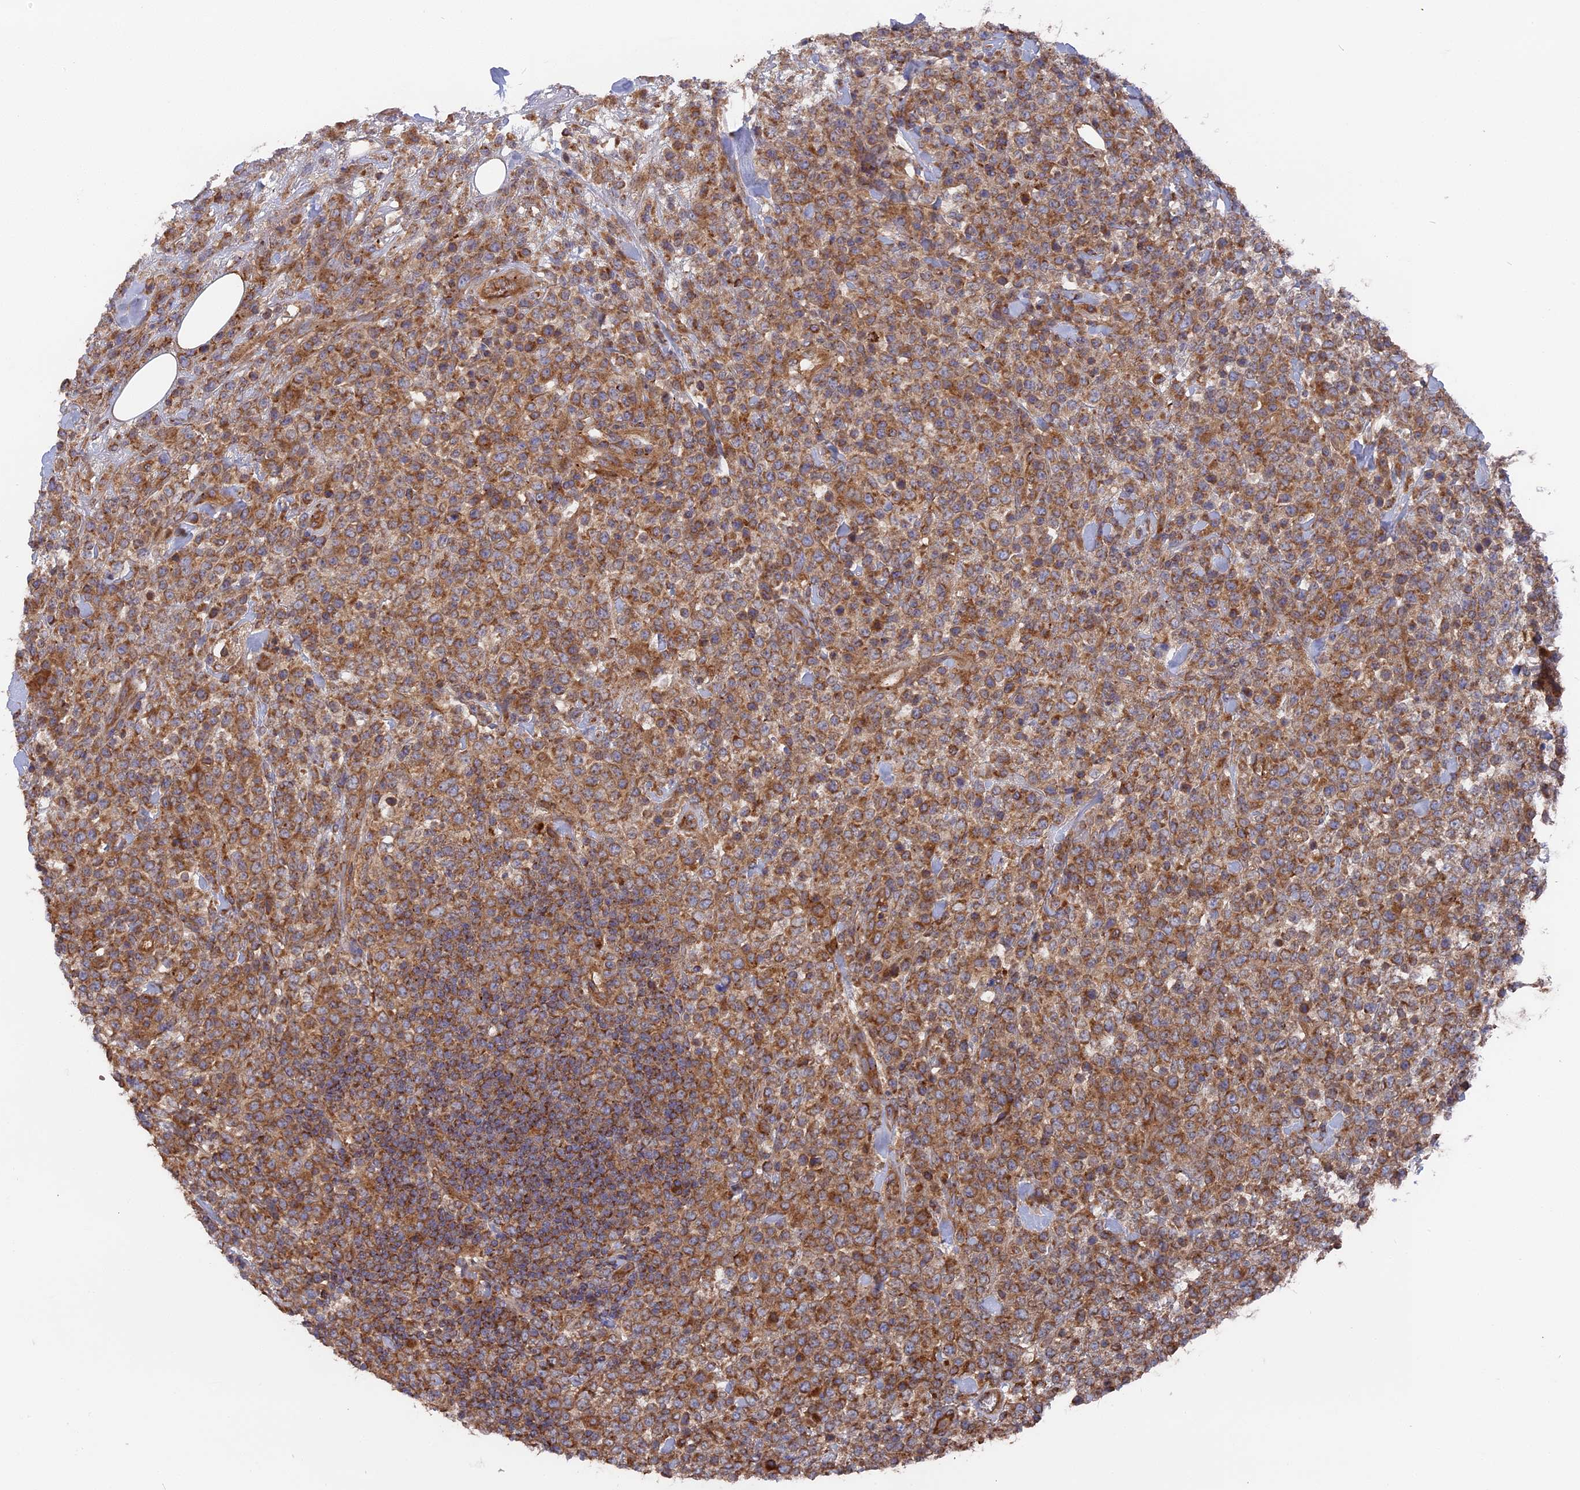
{"staining": {"intensity": "moderate", "quantity": ">75%", "location": "cytoplasmic/membranous"}, "tissue": "lymphoma", "cell_type": "Tumor cells", "image_type": "cancer", "snomed": [{"axis": "morphology", "description": "Malignant lymphoma, non-Hodgkin's type, High grade"}, {"axis": "topography", "description": "Colon"}], "caption": "Lymphoma stained with immunohistochemistry demonstrates moderate cytoplasmic/membranous staining in approximately >75% of tumor cells. (DAB (3,3'-diaminobenzidine) IHC, brown staining for protein, blue staining for nuclei).", "gene": "TELO2", "patient": {"sex": "female", "age": 53}}